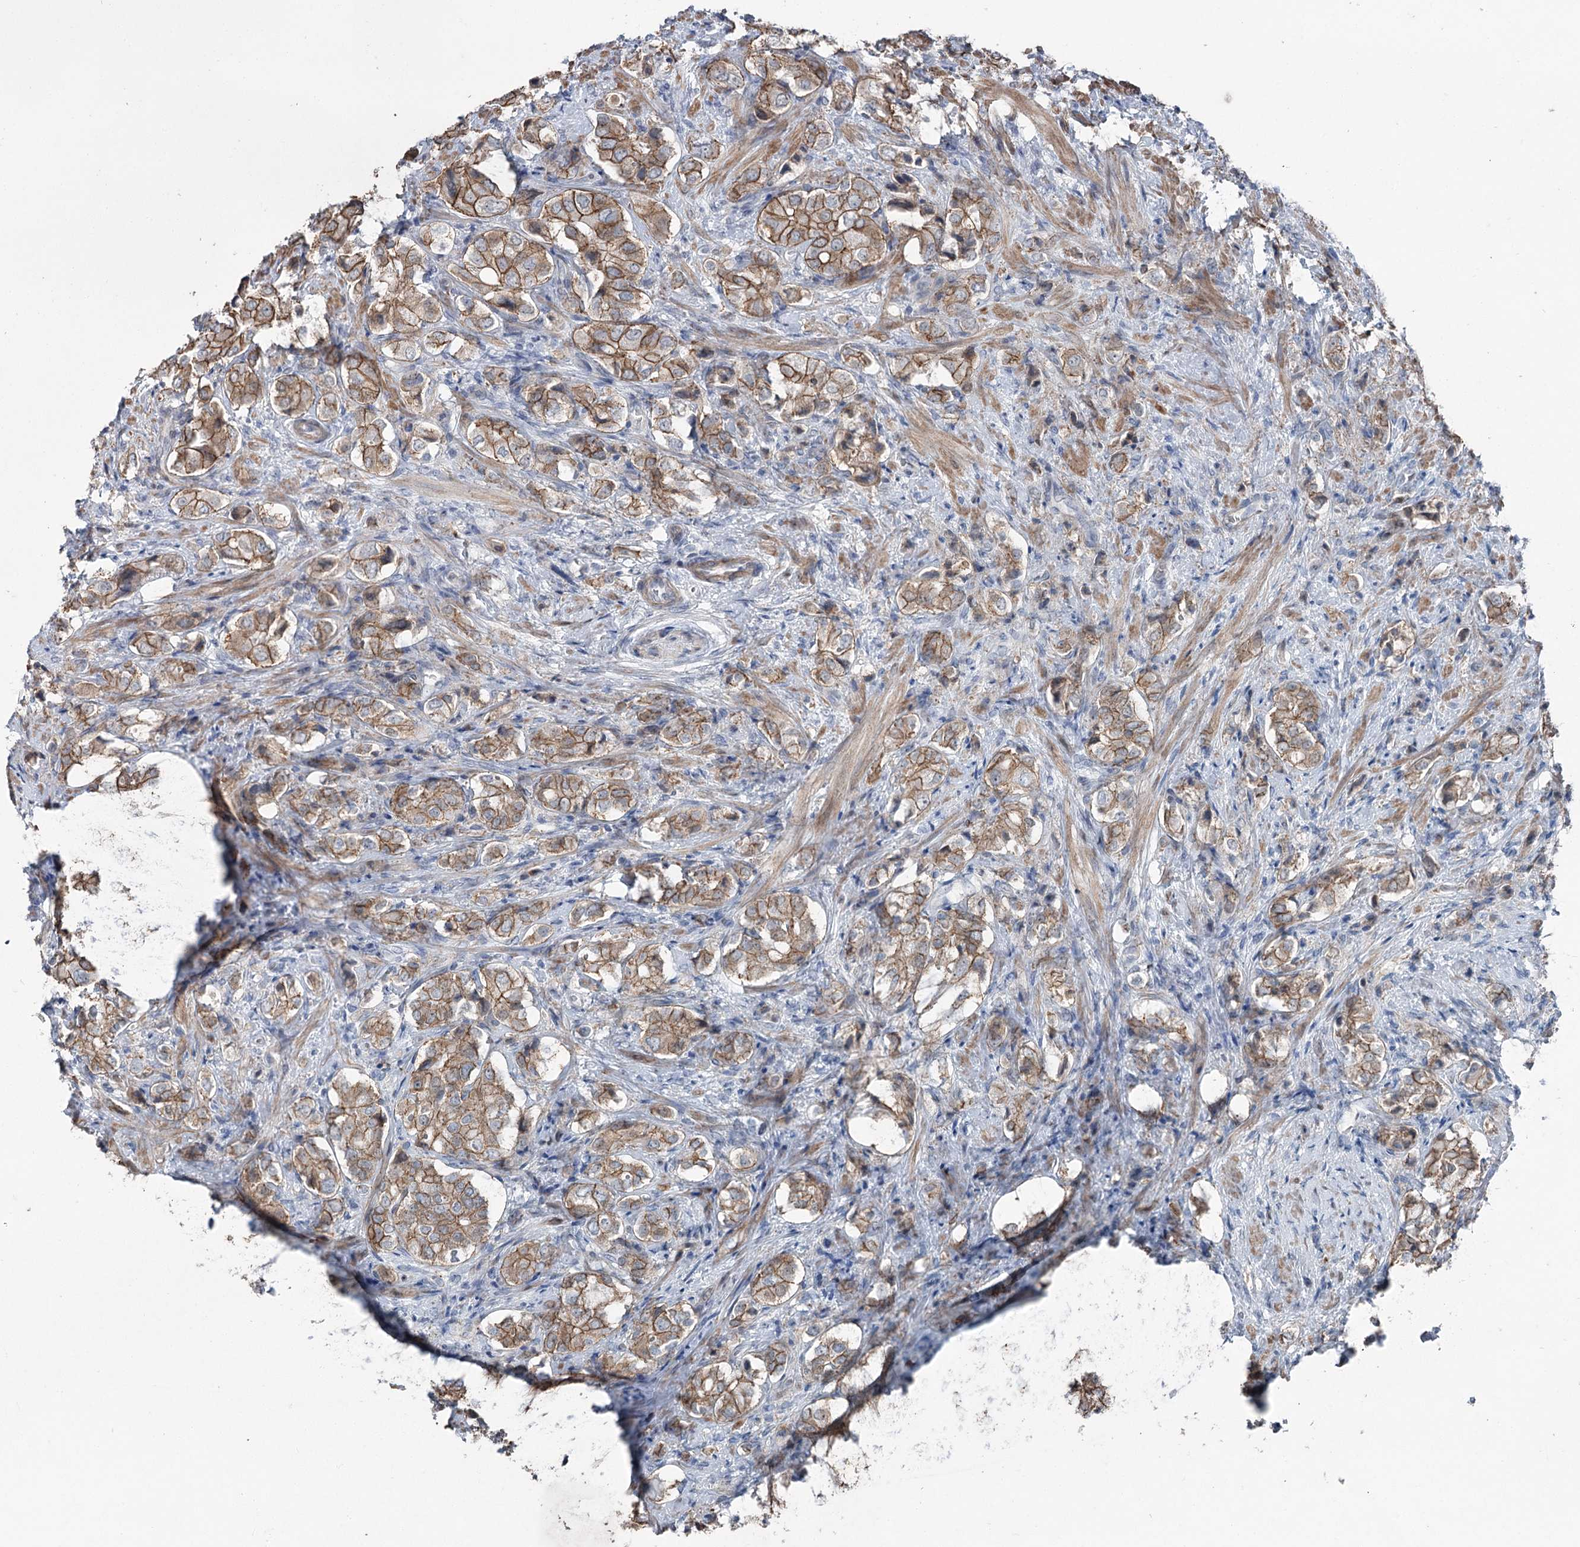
{"staining": {"intensity": "strong", "quantity": ">75%", "location": "cytoplasmic/membranous"}, "tissue": "prostate cancer", "cell_type": "Tumor cells", "image_type": "cancer", "snomed": [{"axis": "morphology", "description": "Adenocarcinoma, High grade"}, {"axis": "topography", "description": "Prostate"}], "caption": "DAB (3,3'-diaminobenzidine) immunohistochemical staining of human adenocarcinoma (high-grade) (prostate) shows strong cytoplasmic/membranous protein staining in about >75% of tumor cells.", "gene": "FAM120B", "patient": {"sex": "male", "age": 65}}